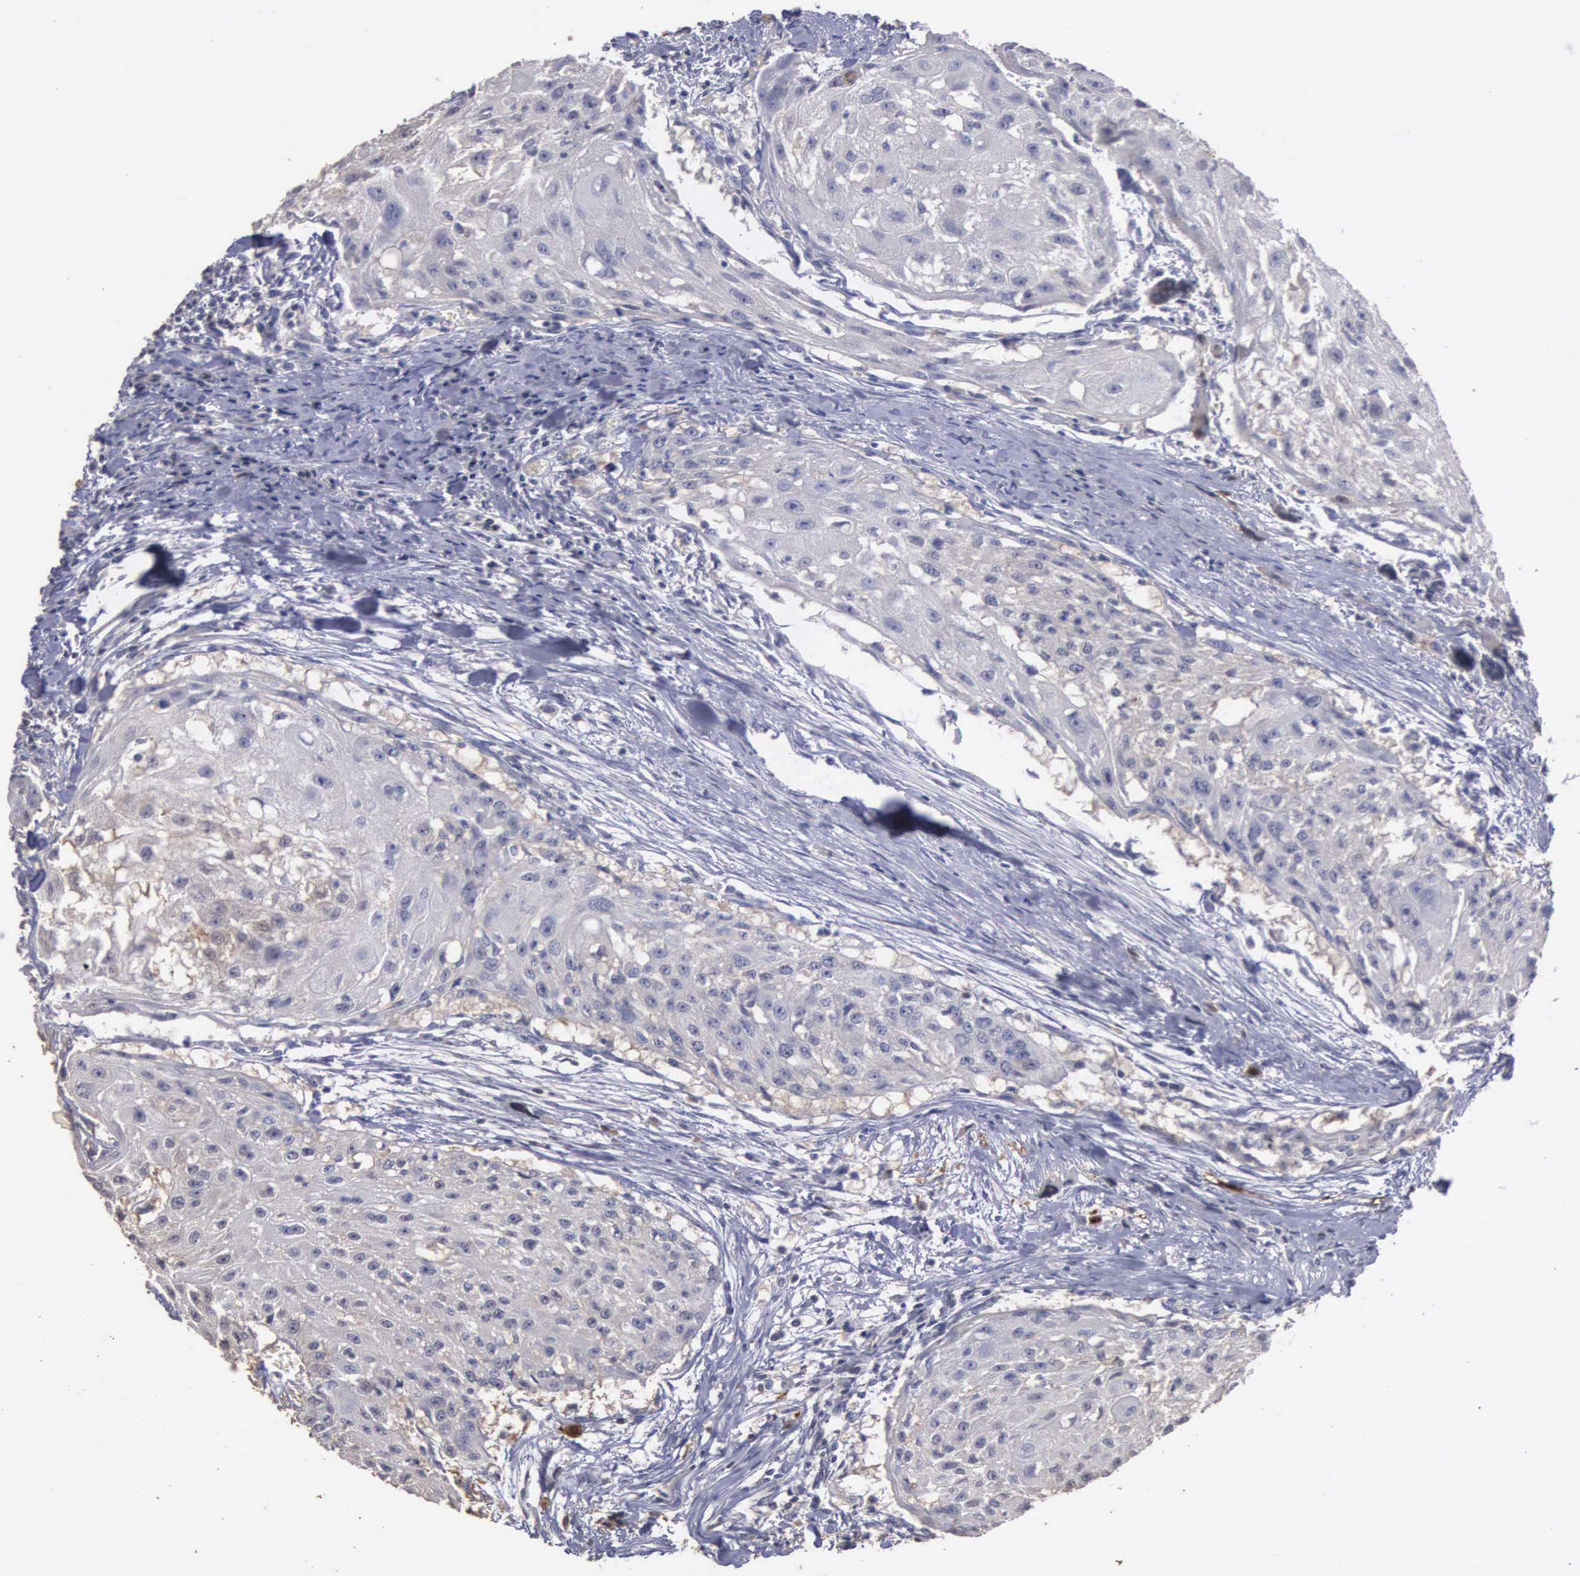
{"staining": {"intensity": "negative", "quantity": "none", "location": "none"}, "tissue": "head and neck cancer", "cell_type": "Tumor cells", "image_type": "cancer", "snomed": [{"axis": "morphology", "description": "Squamous cell carcinoma, NOS"}, {"axis": "topography", "description": "Head-Neck"}], "caption": "An image of human head and neck cancer (squamous cell carcinoma) is negative for staining in tumor cells. Brightfield microscopy of immunohistochemistry (IHC) stained with DAB (3,3'-diaminobenzidine) (brown) and hematoxylin (blue), captured at high magnification.", "gene": "ENO3", "patient": {"sex": "male", "age": 64}}